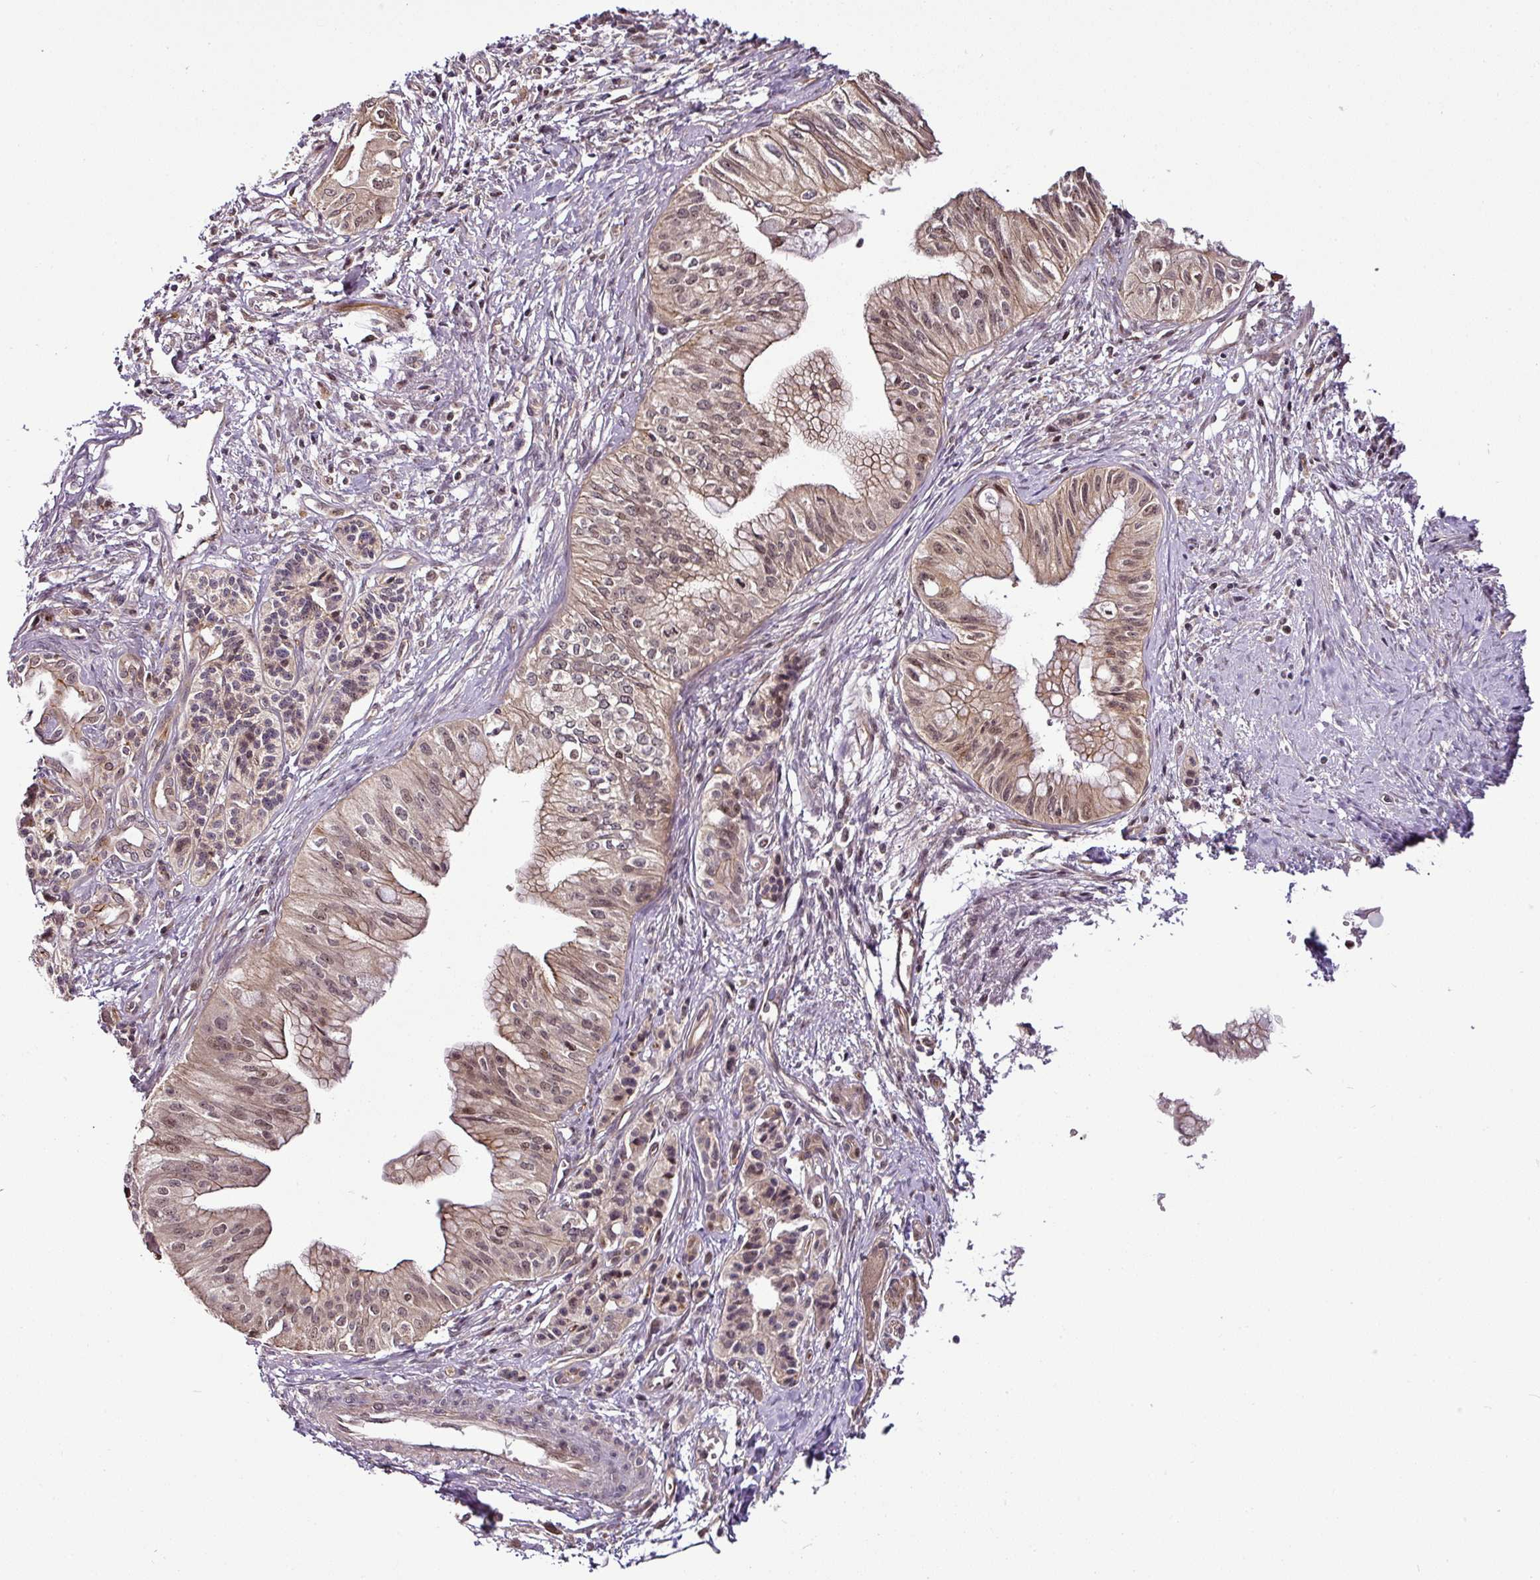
{"staining": {"intensity": "moderate", "quantity": ">75%", "location": "cytoplasmic/membranous,nuclear"}, "tissue": "pancreatic cancer", "cell_type": "Tumor cells", "image_type": "cancer", "snomed": [{"axis": "morphology", "description": "Adenocarcinoma, NOS"}, {"axis": "topography", "description": "Pancreas"}], "caption": "The histopathology image demonstrates a brown stain indicating the presence of a protein in the cytoplasmic/membranous and nuclear of tumor cells in adenocarcinoma (pancreatic).", "gene": "DCAF13", "patient": {"sex": "male", "age": 71}}